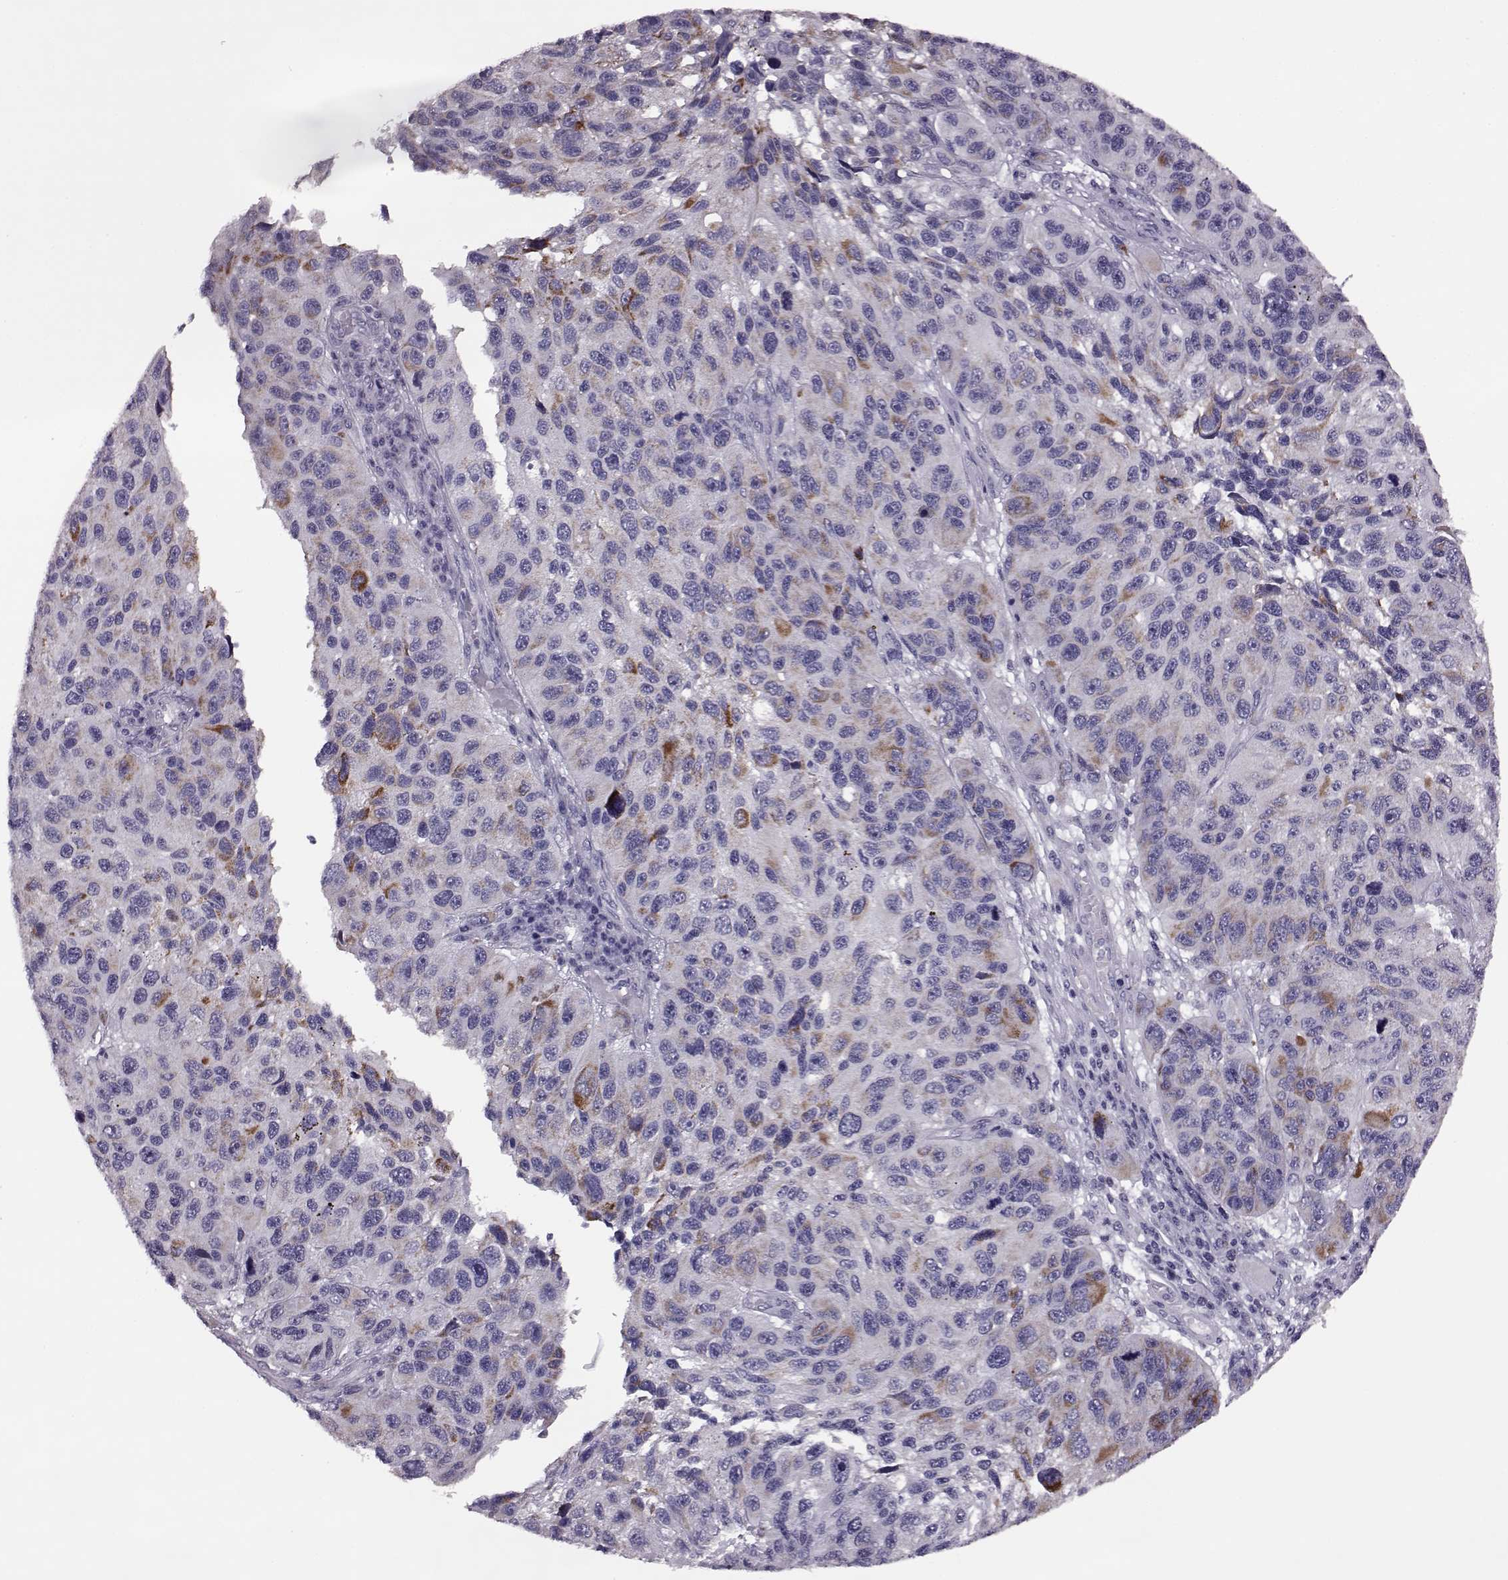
{"staining": {"intensity": "moderate", "quantity": "<25%", "location": "cytoplasmic/membranous"}, "tissue": "melanoma", "cell_type": "Tumor cells", "image_type": "cancer", "snomed": [{"axis": "morphology", "description": "Malignant melanoma, NOS"}, {"axis": "topography", "description": "Skin"}], "caption": "Protein analysis of malignant melanoma tissue exhibits moderate cytoplasmic/membranous staining in approximately <25% of tumor cells.", "gene": "RIMS2", "patient": {"sex": "male", "age": 53}}